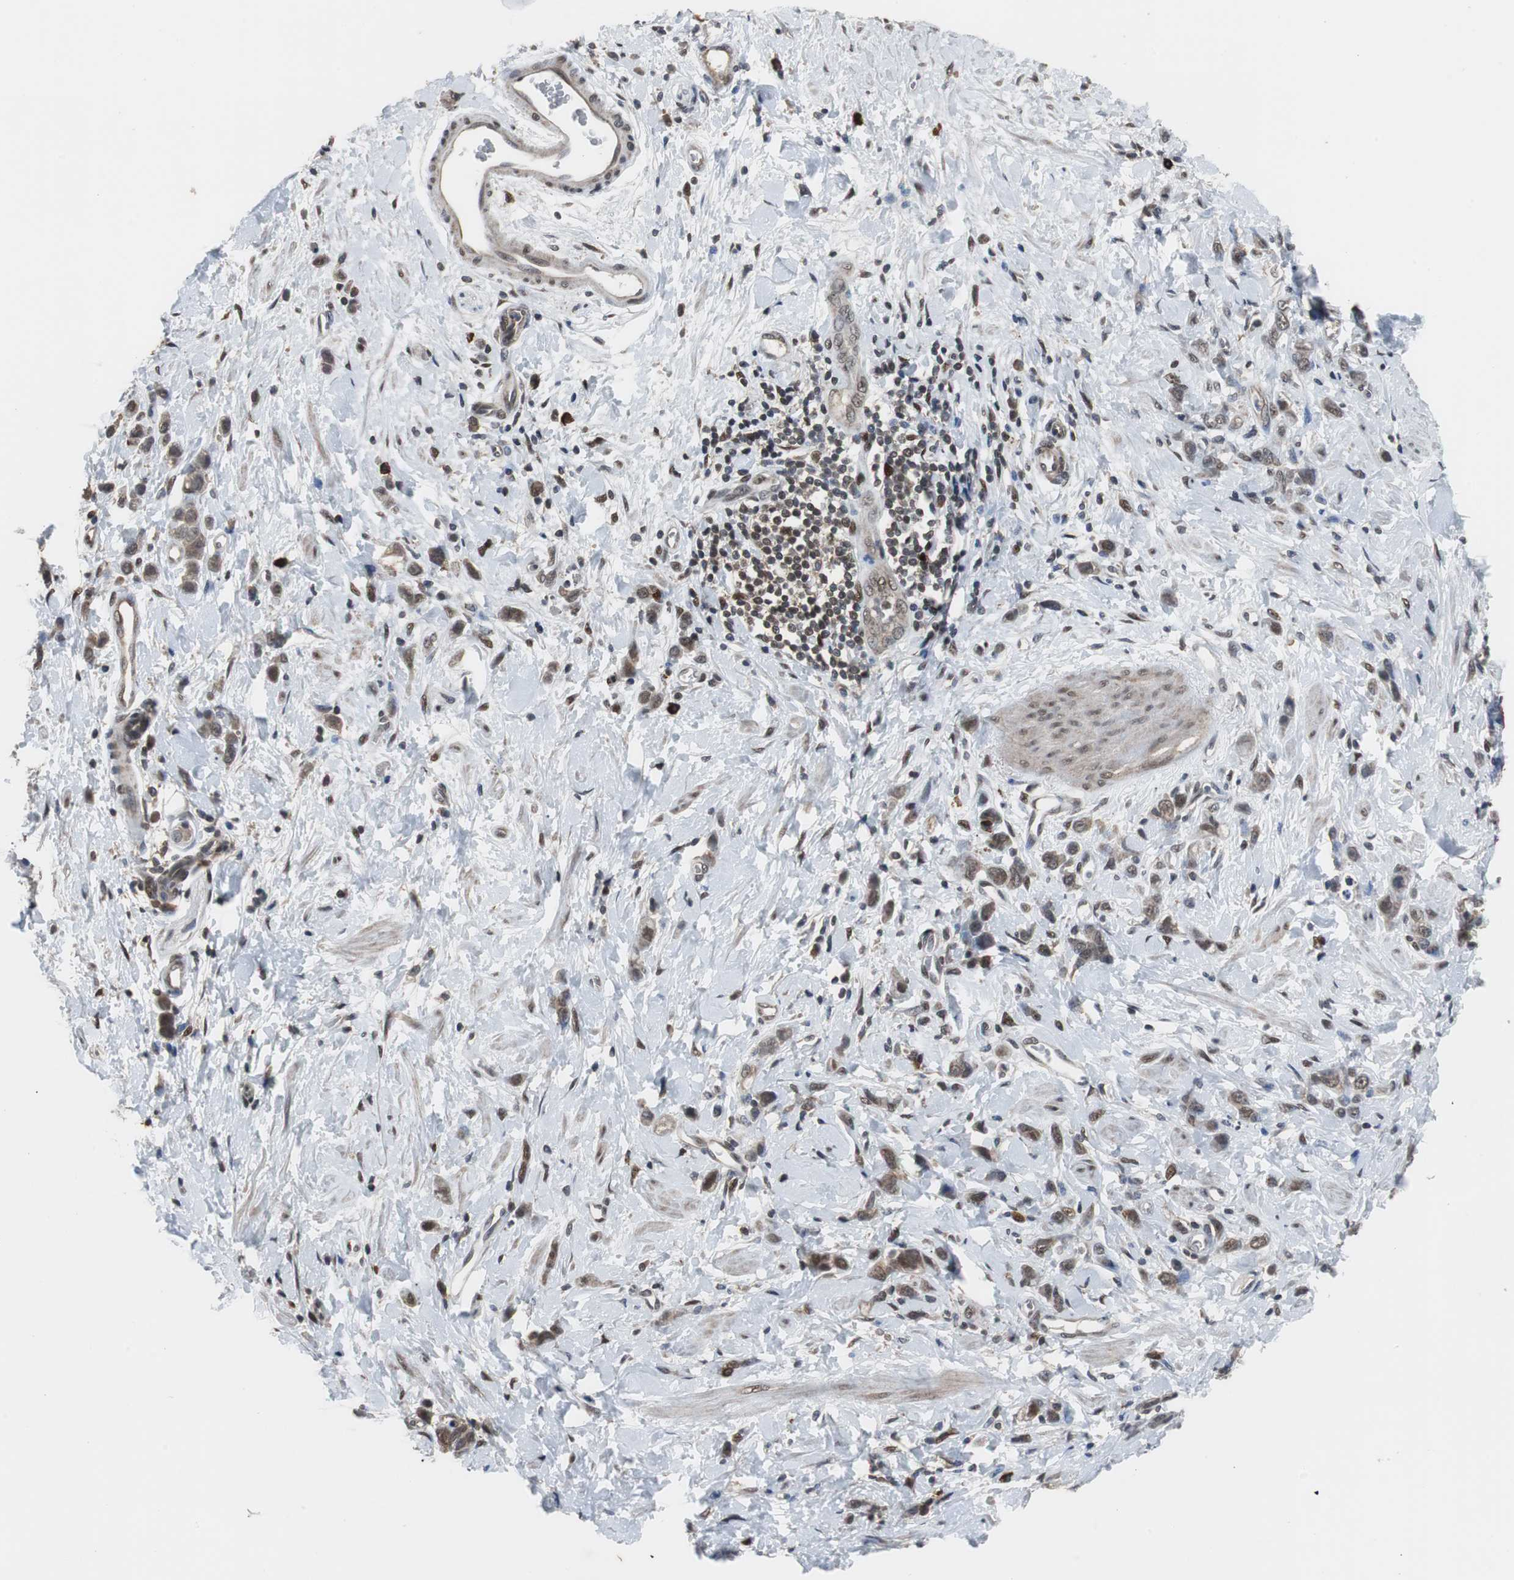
{"staining": {"intensity": "strong", "quantity": ">75%", "location": "nuclear"}, "tissue": "stomach cancer", "cell_type": "Tumor cells", "image_type": "cancer", "snomed": [{"axis": "morphology", "description": "Normal tissue, NOS"}, {"axis": "morphology", "description": "Adenocarcinoma, NOS"}, {"axis": "topography", "description": "Stomach"}], "caption": "Strong nuclear staining is present in about >75% of tumor cells in stomach cancer.", "gene": "ZHX2", "patient": {"sex": "male", "age": 82}}